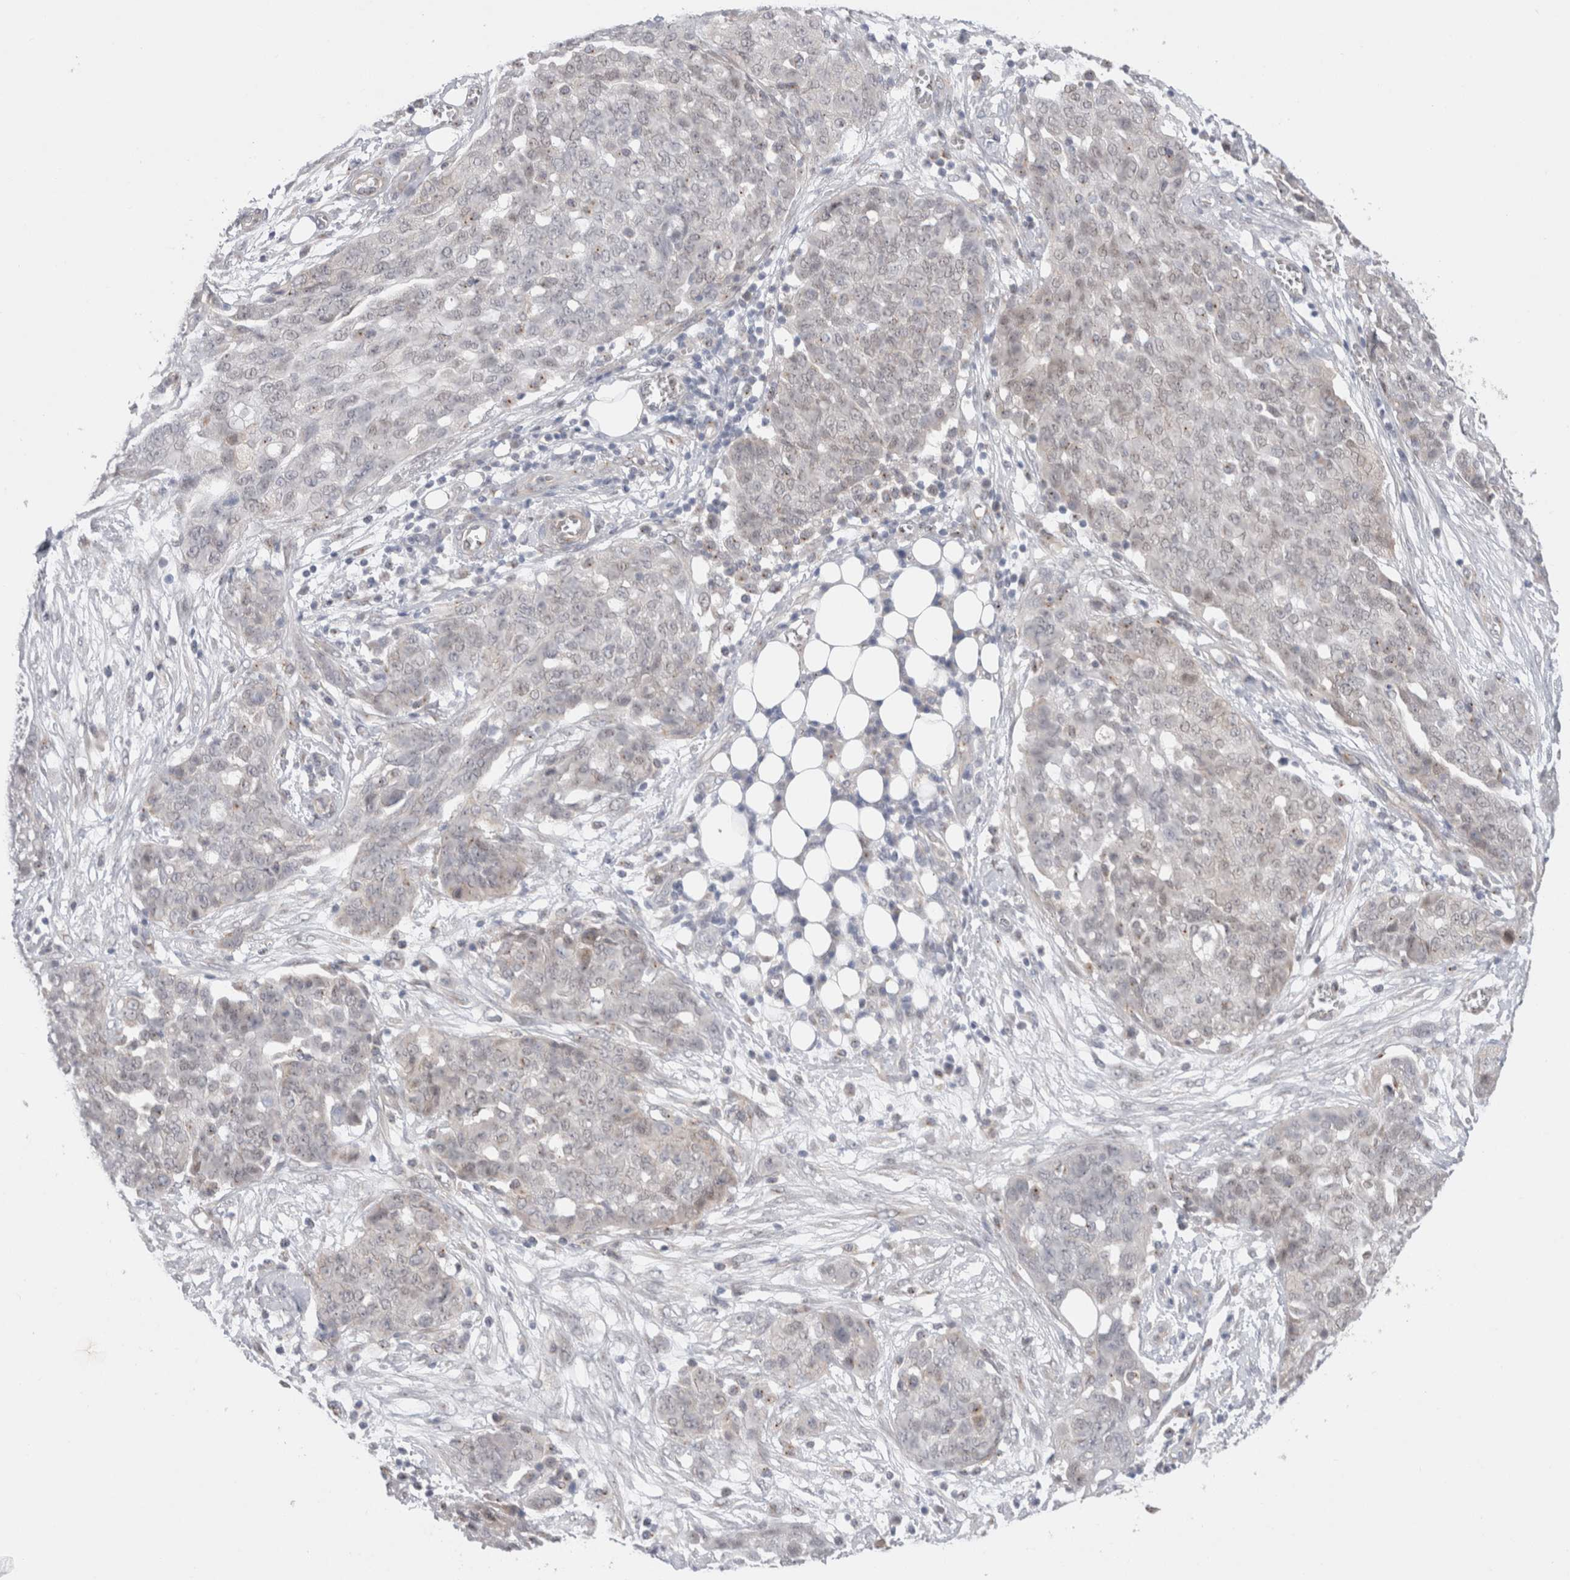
{"staining": {"intensity": "negative", "quantity": "none", "location": "none"}, "tissue": "ovarian cancer", "cell_type": "Tumor cells", "image_type": "cancer", "snomed": [{"axis": "morphology", "description": "Cystadenocarcinoma, serous, NOS"}, {"axis": "topography", "description": "Soft tissue"}, {"axis": "topography", "description": "Ovary"}], "caption": "Image shows no significant protein staining in tumor cells of serous cystadenocarcinoma (ovarian).", "gene": "BICD2", "patient": {"sex": "female", "age": 57}}